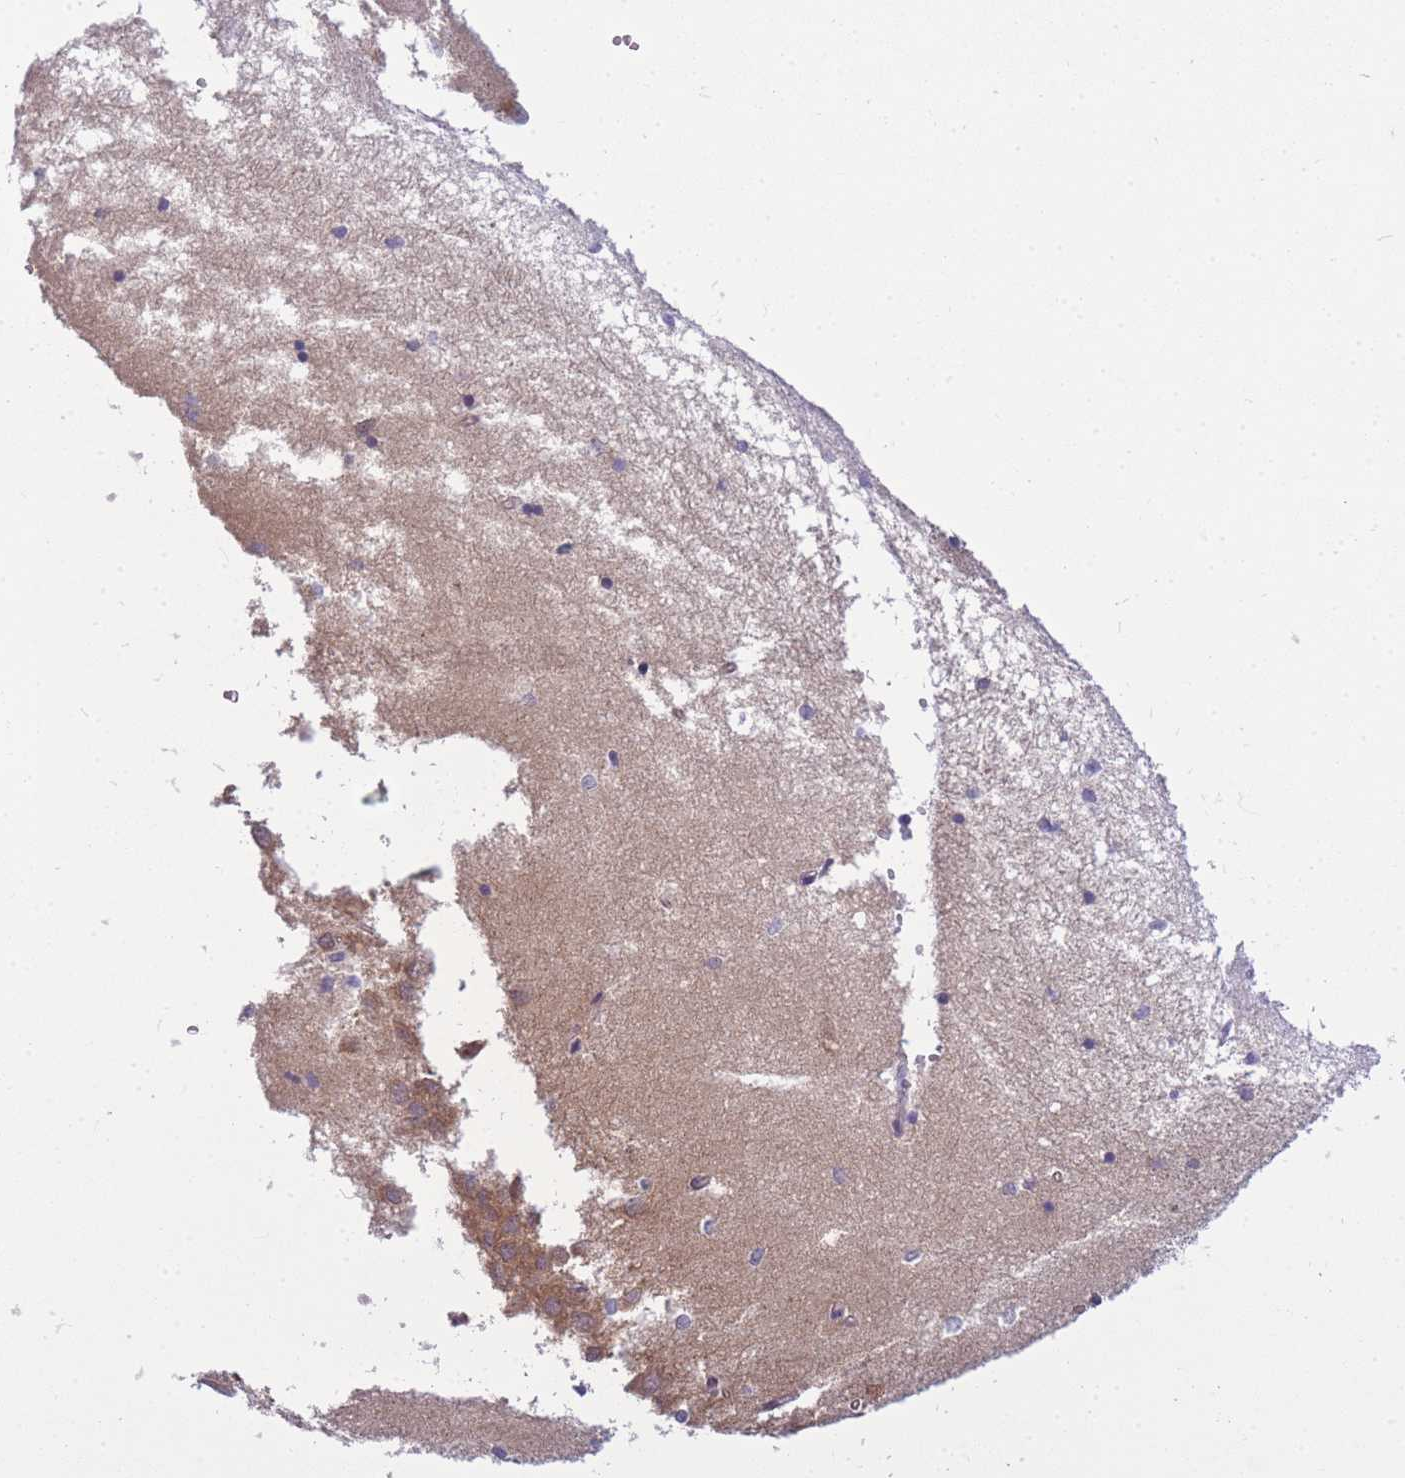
{"staining": {"intensity": "negative", "quantity": "none", "location": "none"}, "tissue": "hippocampus", "cell_type": "Glial cells", "image_type": "normal", "snomed": [{"axis": "morphology", "description": "Normal tissue, NOS"}, {"axis": "topography", "description": "Hippocampus"}], "caption": "A micrograph of hippocampus stained for a protein reveals no brown staining in glial cells. Nuclei are stained in blue.", "gene": "PFDN6", "patient": {"sex": "male", "age": 45}}